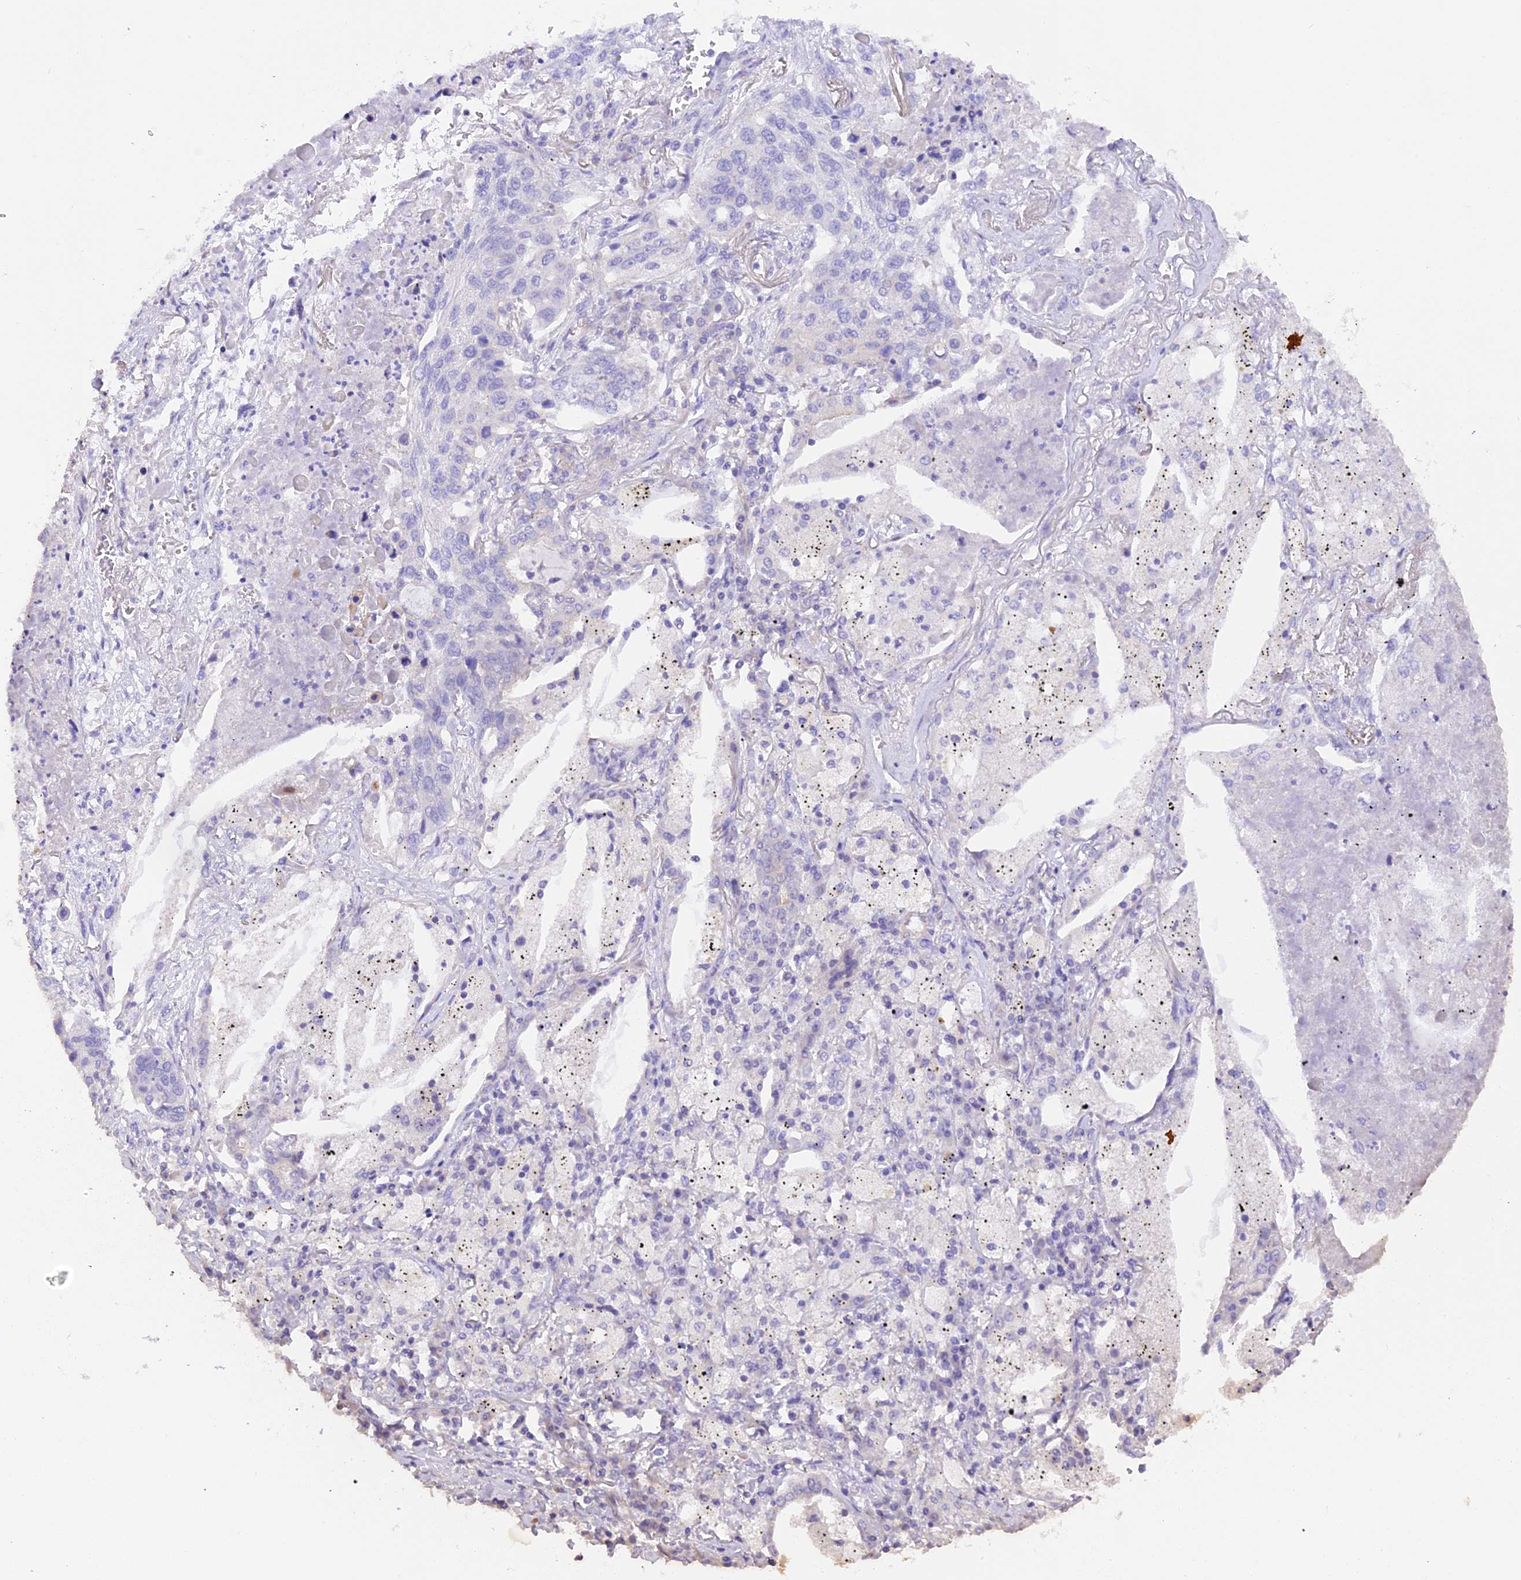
{"staining": {"intensity": "negative", "quantity": "none", "location": "none"}, "tissue": "lung cancer", "cell_type": "Tumor cells", "image_type": "cancer", "snomed": [{"axis": "morphology", "description": "Squamous cell carcinoma, NOS"}, {"axis": "topography", "description": "Lung"}], "caption": "This is an immunohistochemistry (IHC) photomicrograph of lung cancer. There is no staining in tumor cells.", "gene": "FAM193A", "patient": {"sex": "female", "age": 63}}